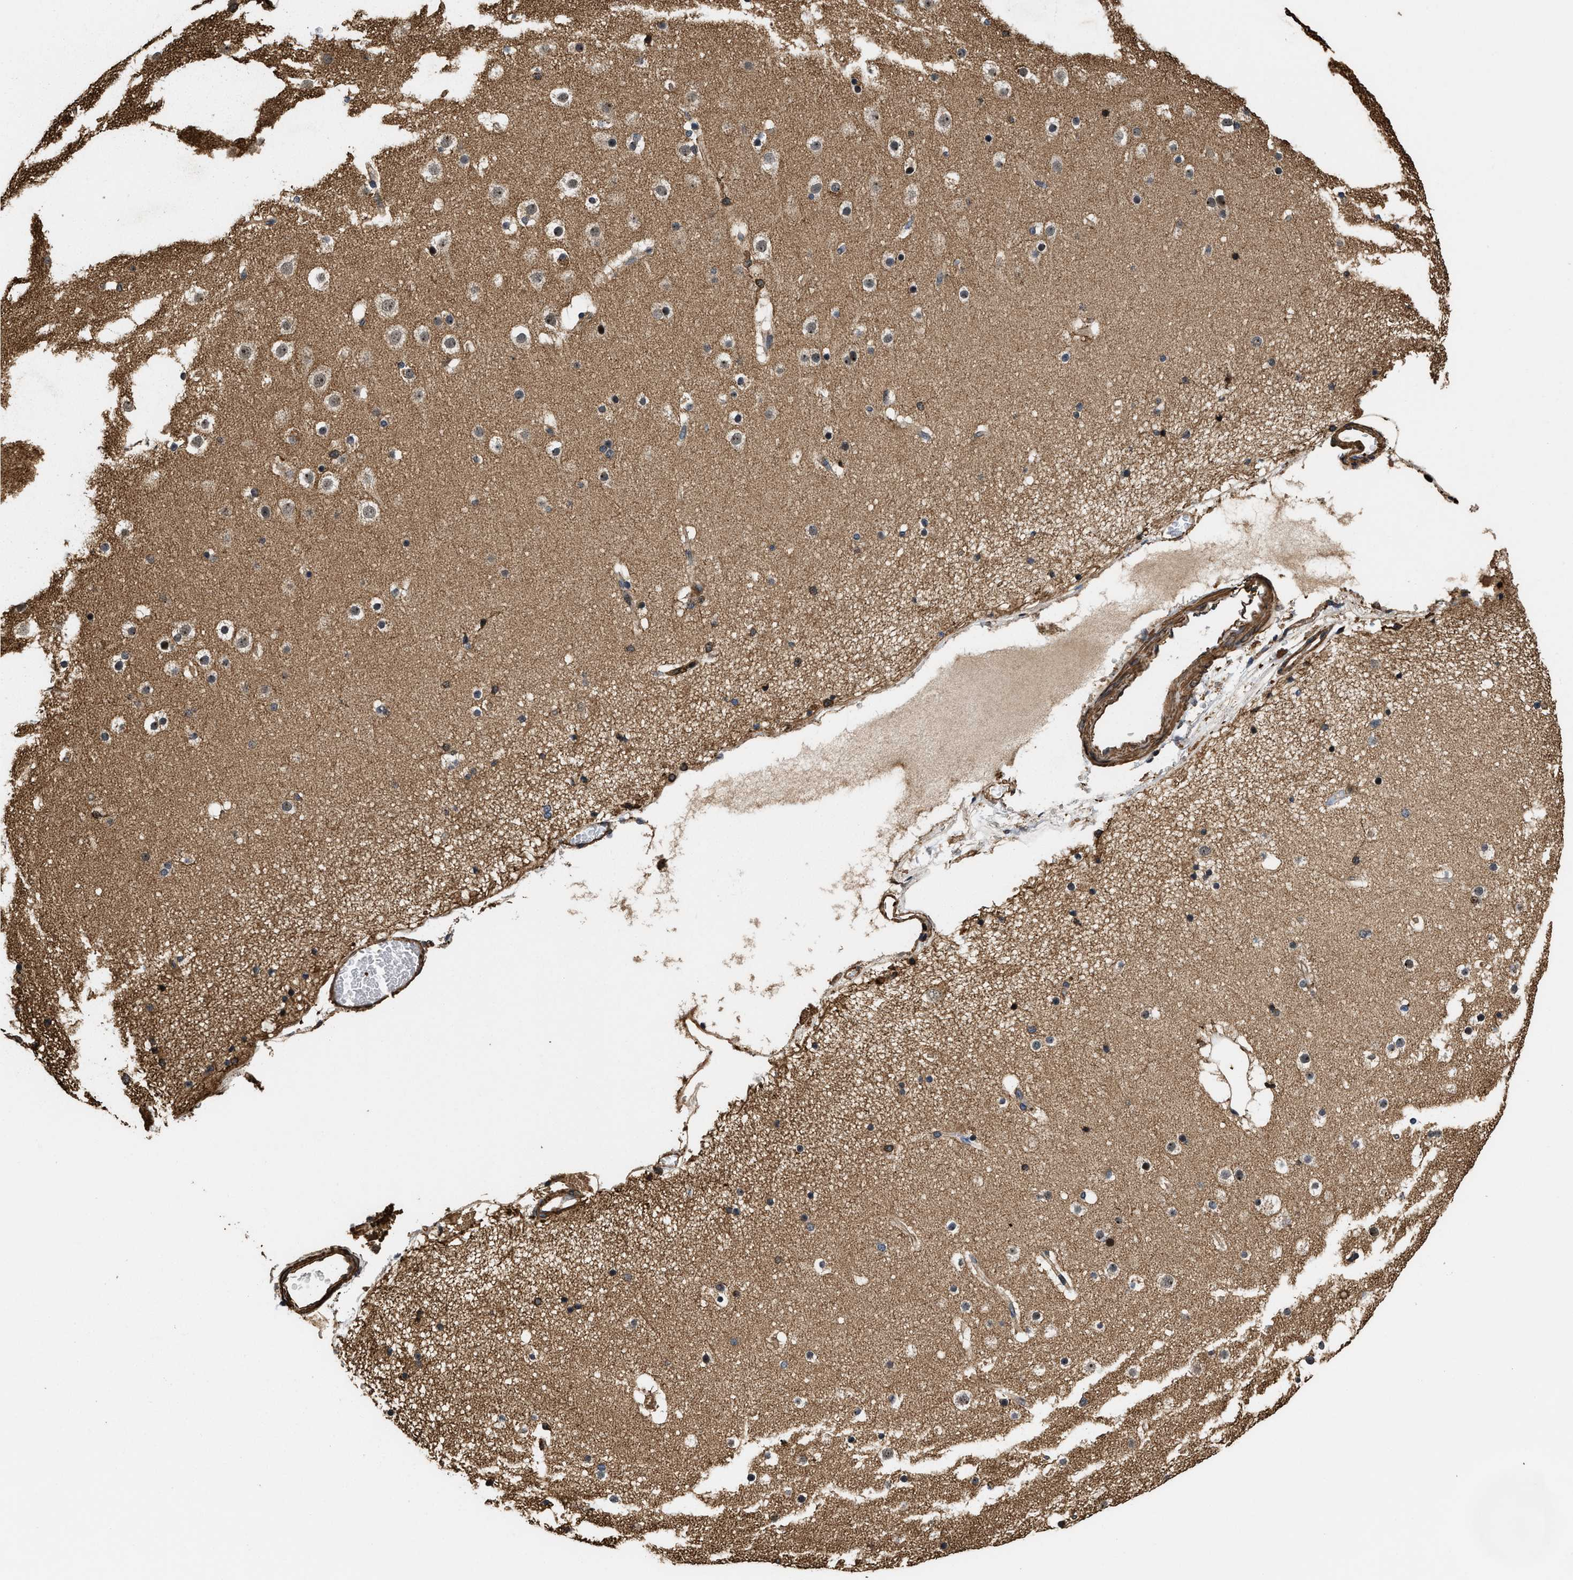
{"staining": {"intensity": "moderate", "quantity": ">75%", "location": "cytoplasmic/membranous"}, "tissue": "cerebral cortex", "cell_type": "Endothelial cells", "image_type": "normal", "snomed": [{"axis": "morphology", "description": "Normal tissue, NOS"}, {"axis": "topography", "description": "Cerebral cortex"}], "caption": "DAB (3,3'-diaminobenzidine) immunohistochemical staining of normal human cerebral cortex demonstrates moderate cytoplasmic/membranous protein expression in approximately >75% of endothelial cells.", "gene": "KBTBD2", "patient": {"sex": "male", "age": 57}}